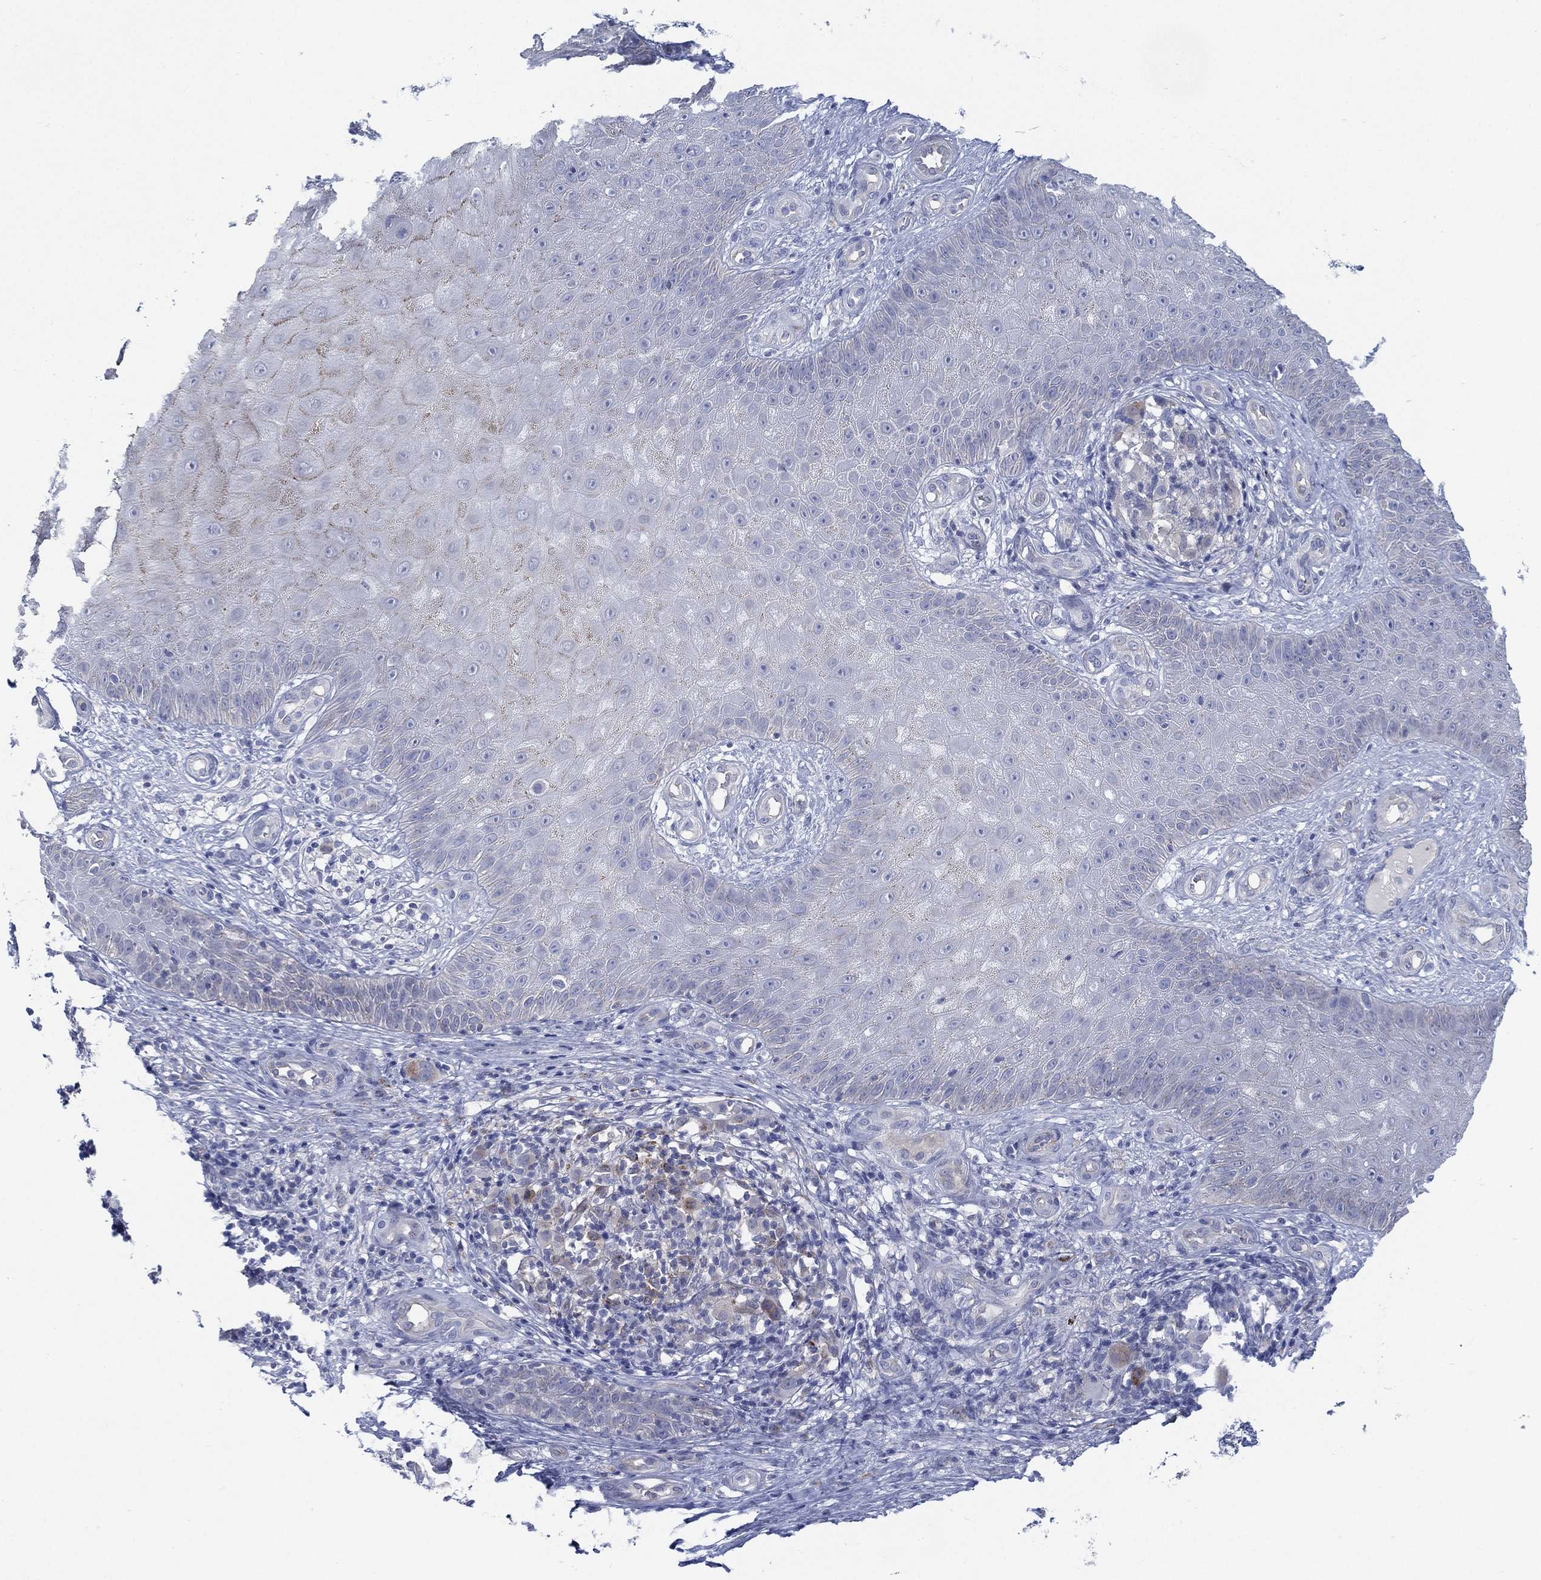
{"staining": {"intensity": "moderate", "quantity": "<25%", "location": "cytoplasmic/membranous"}, "tissue": "melanoma", "cell_type": "Tumor cells", "image_type": "cancer", "snomed": [{"axis": "morphology", "description": "Malignant melanoma, NOS"}, {"axis": "topography", "description": "Skin"}], "caption": "Immunohistochemistry (IHC) photomicrograph of neoplastic tissue: human malignant melanoma stained using immunohistochemistry (IHC) reveals low levels of moderate protein expression localized specifically in the cytoplasmic/membranous of tumor cells, appearing as a cytoplasmic/membranous brown color.", "gene": "C5orf46", "patient": {"sex": "female", "age": 87}}